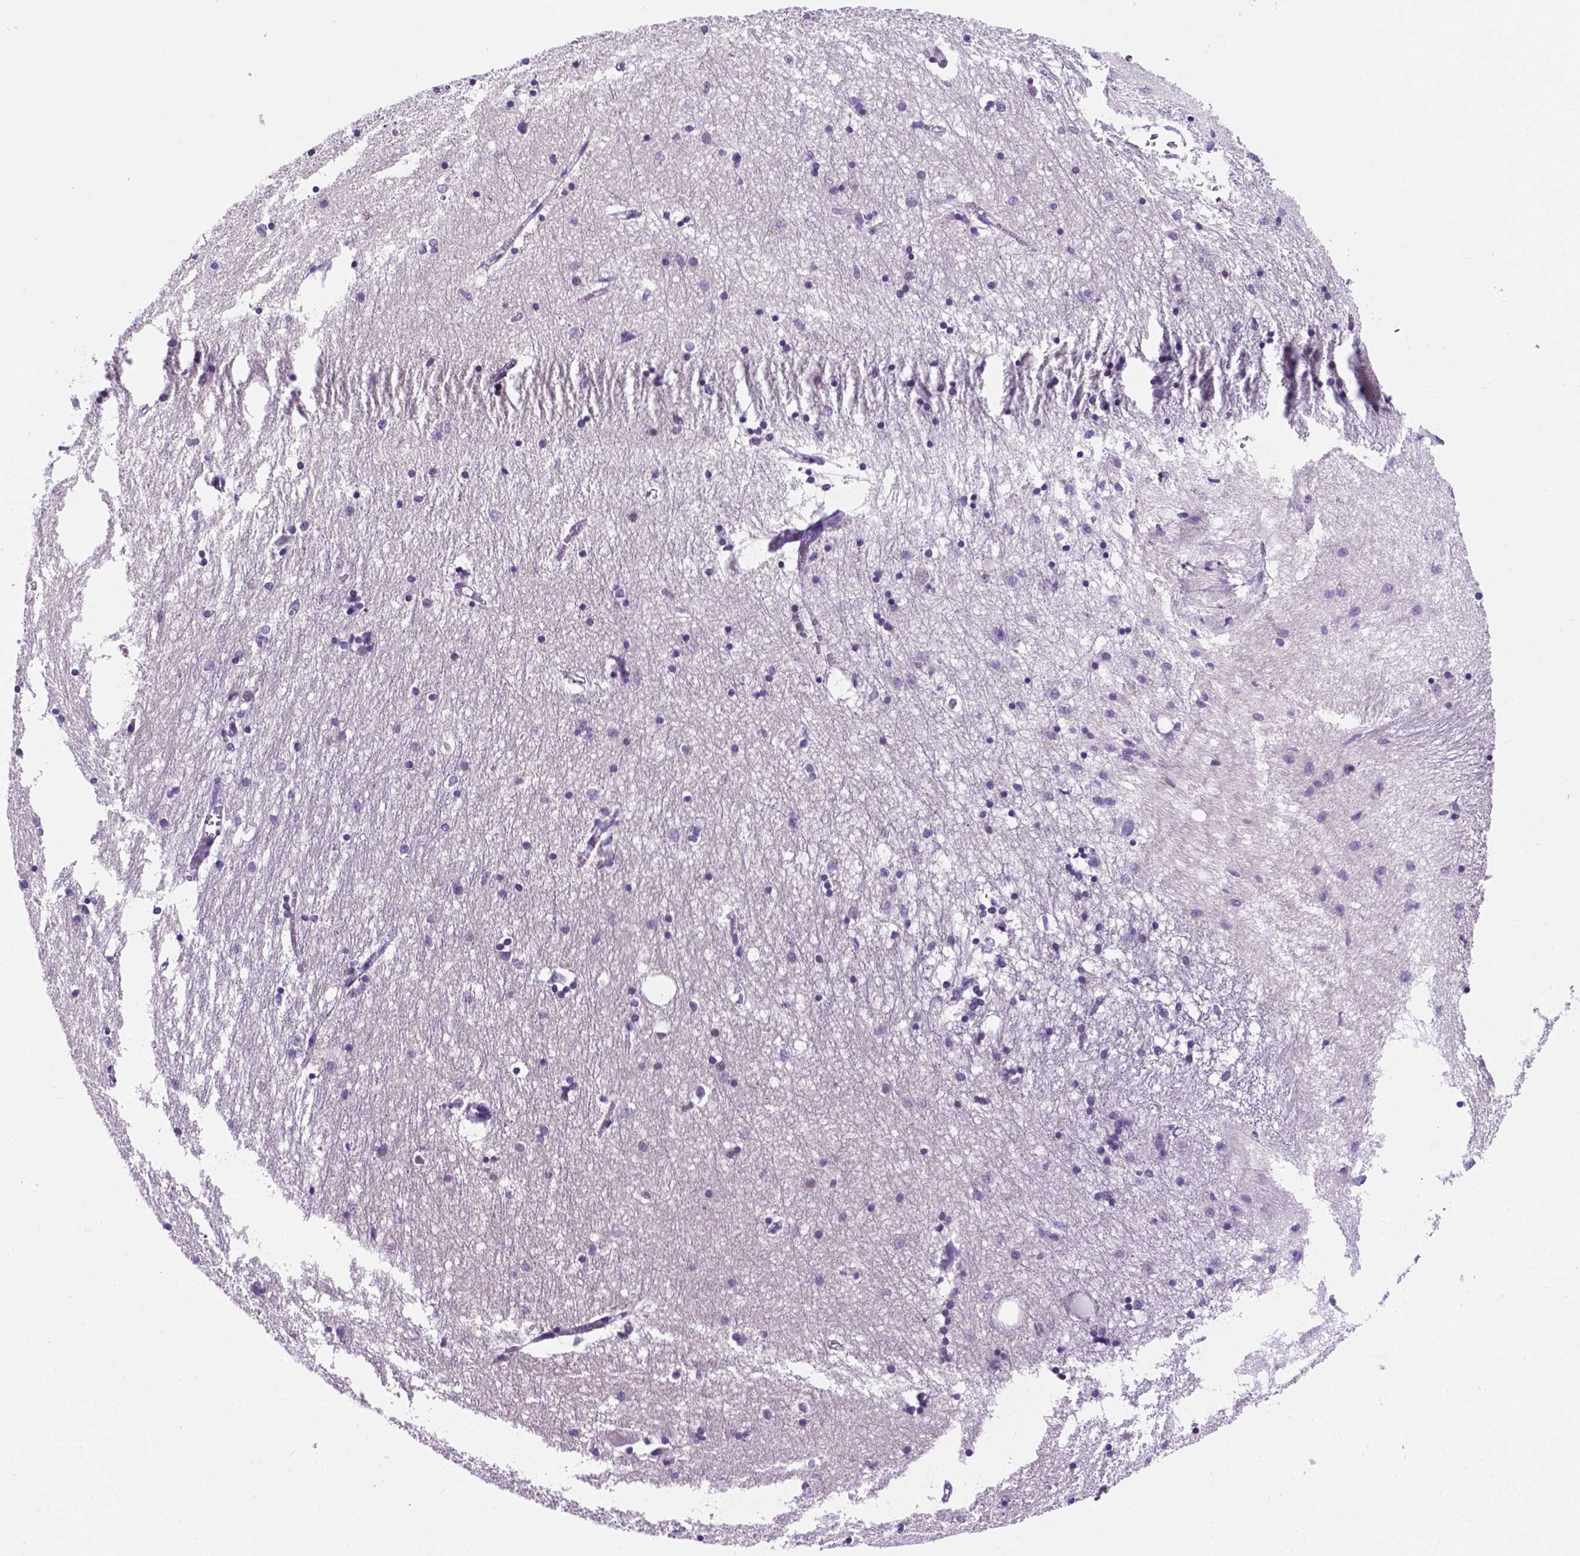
{"staining": {"intensity": "negative", "quantity": "none", "location": "none"}, "tissue": "hippocampus", "cell_type": "Glial cells", "image_type": "normal", "snomed": [{"axis": "morphology", "description": "Normal tissue, NOS"}, {"axis": "topography", "description": "Lateral ventricle wall"}, {"axis": "topography", "description": "Hippocampus"}], "caption": "Immunohistochemistry (IHC) image of benign hippocampus stained for a protein (brown), which shows no expression in glial cells. (Brightfield microscopy of DAB immunohistochemistry (IHC) at high magnification).", "gene": "C17orf107", "patient": {"sex": "female", "age": 63}}